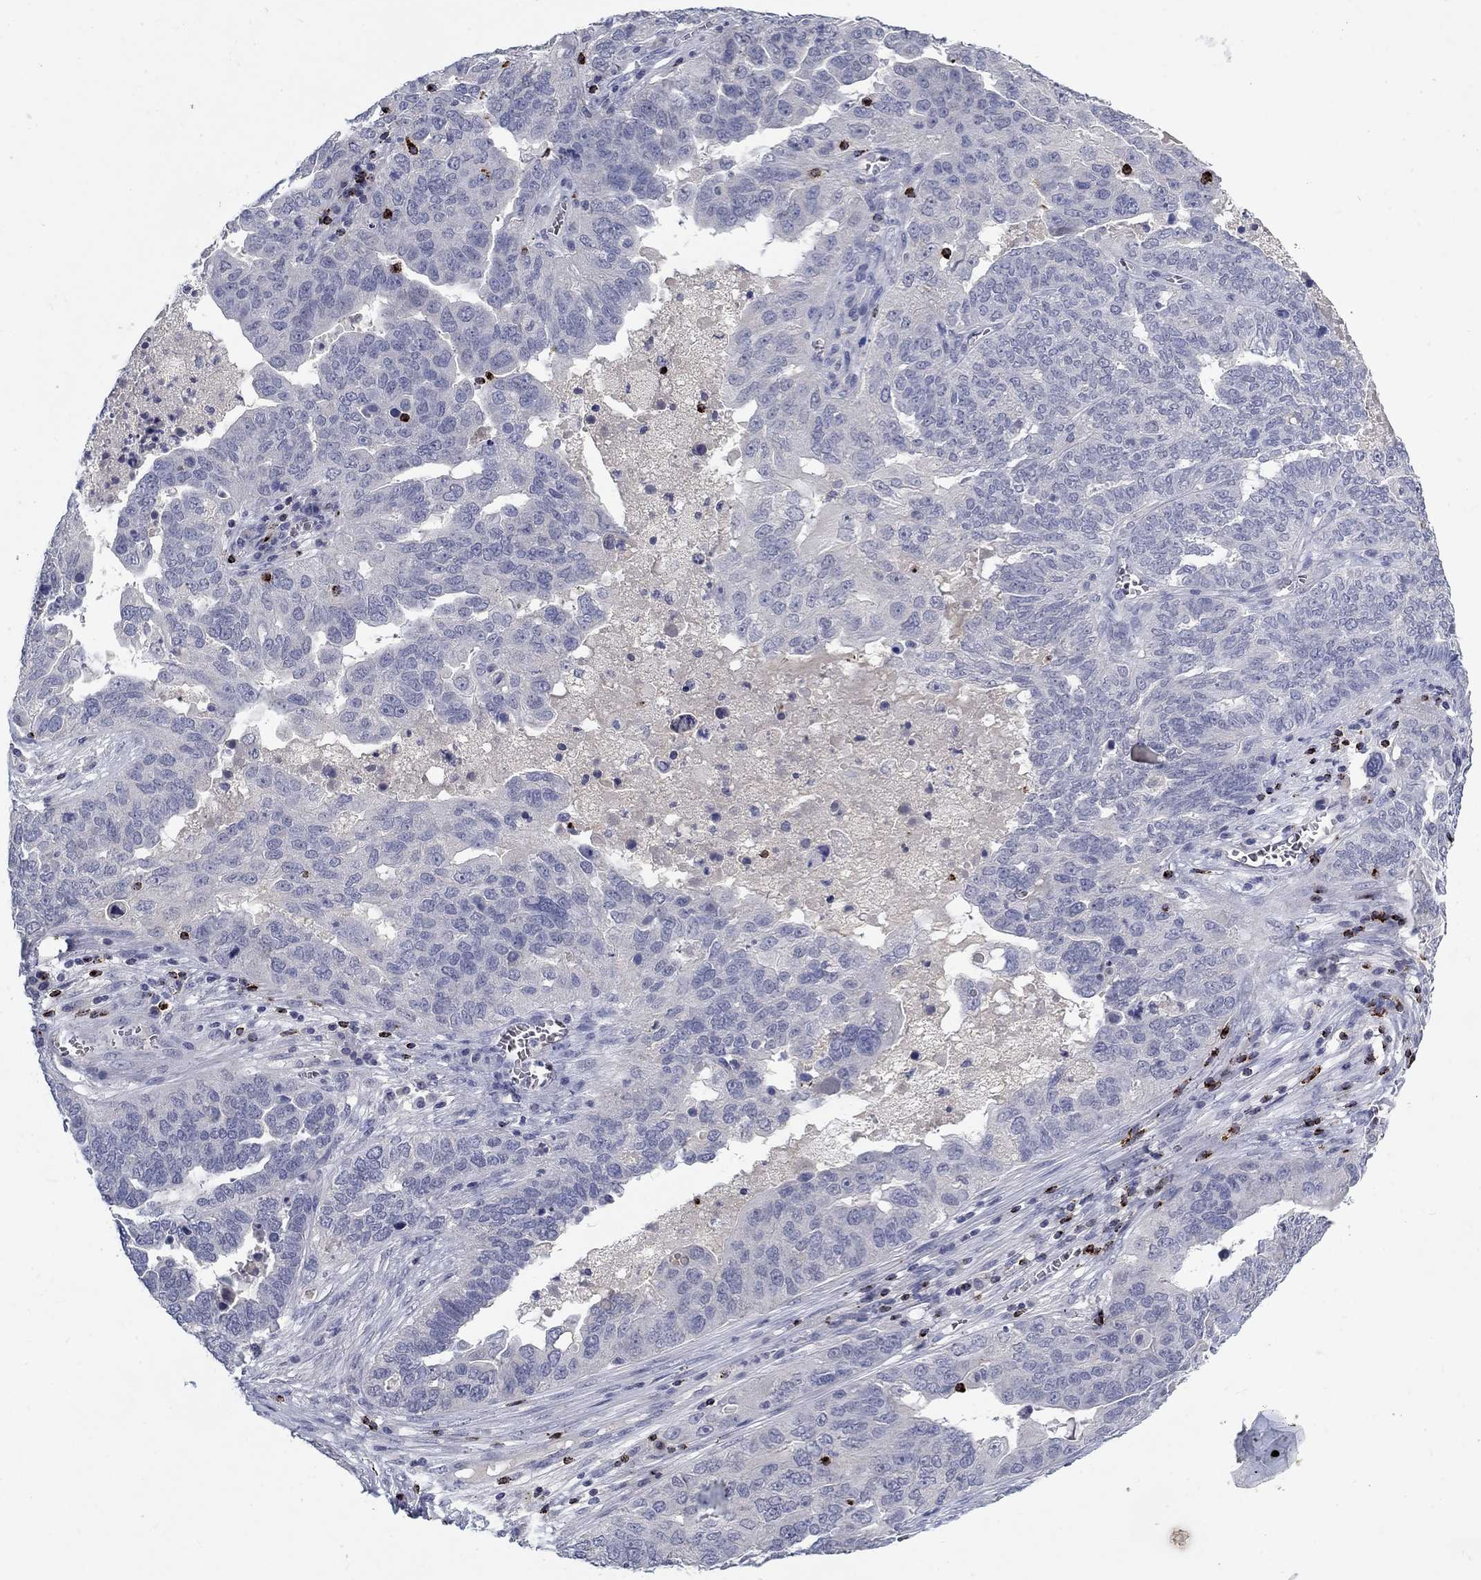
{"staining": {"intensity": "negative", "quantity": "none", "location": "none"}, "tissue": "ovarian cancer", "cell_type": "Tumor cells", "image_type": "cancer", "snomed": [{"axis": "morphology", "description": "Carcinoma, endometroid"}, {"axis": "topography", "description": "Soft tissue"}, {"axis": "topography", "description": "Ovary"}], "caption": "DAB (3,3'-diaminobenzidine) immunohistochemical staining of ovarian endometroid carcinoma shows no significant staining in tumor cells.", "gene": "GZMA", "patient": {"sex": "female", "age": 52}}